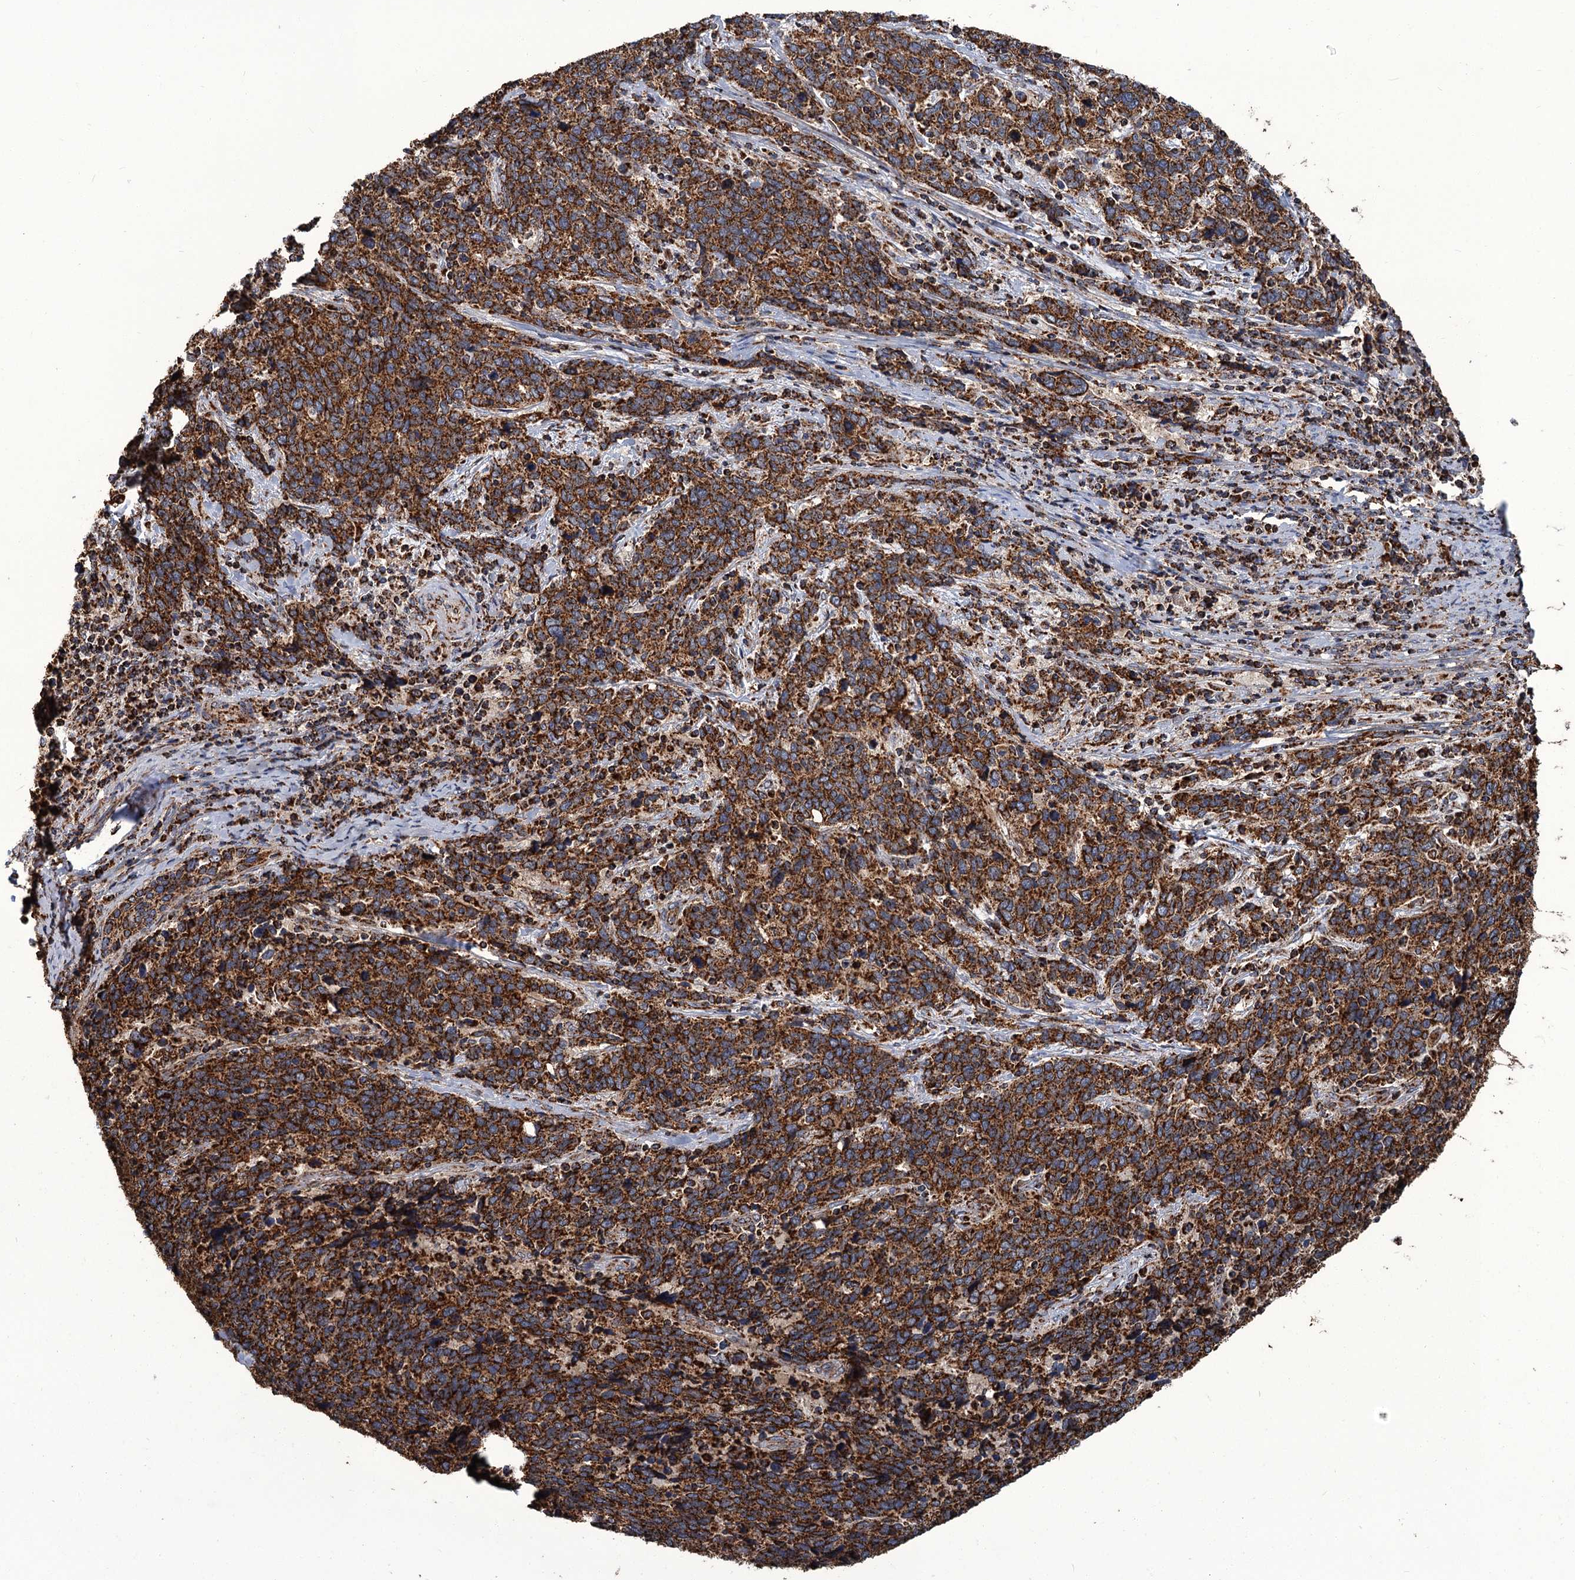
{"staining": {"intensity": "strong", "quantity": ">75%", "location": "cytoplasmic/membranous"}, "tissue": "cervical cancer", "cell_type": "Tumor cells", "image_type": "cancer", "snomed": [{"axis": "morphology", "description": "Squamous cell carcinoma, NOS"}, {"axis": "topography", "description": "Cervix"}], "caption": "Human cervical cancer stained for a protein (brown) reveals strong cytoplasmic/membranous positive positivity in about >75% of tumor cells.", "gene": "APH1A", "patient": {"sex": "female", "age": 41}}